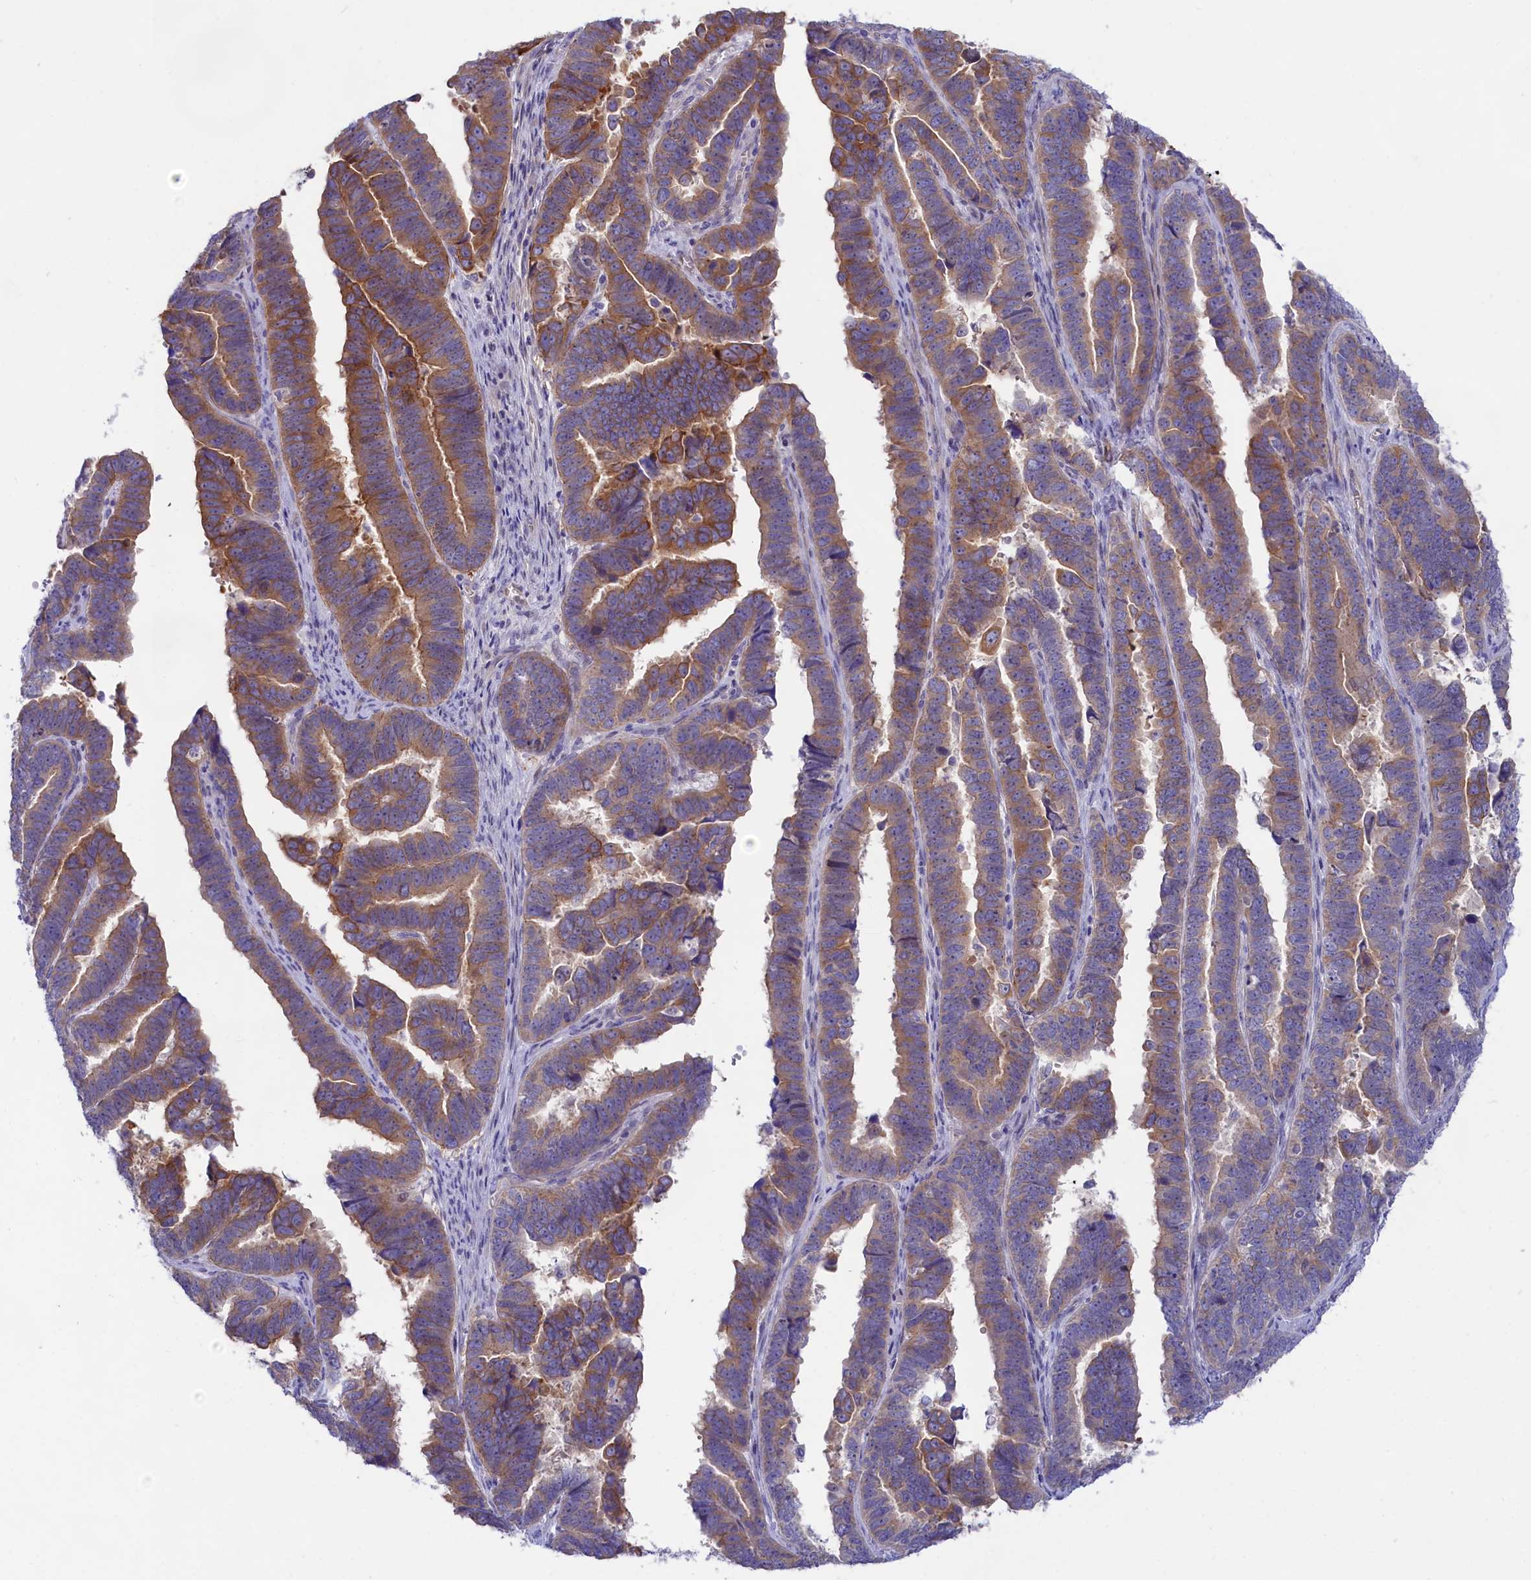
{"staining": {"intensity": "strong", "quantity": "25%-75%", "location": "cytoplasmic/membranous"}, "tissue": "endometrial cancer", "cell_type": "Tumor cells", "image_type": "cancer", "snomed": [{"axis": "morphology", "description": "Adenocarcinoma, NOS"}, {"axis": "topography", "description": "Endometrium"}], "caption": "Brown immunohistochemical staining in human endometrial cancer displays strong cytoplasmic/membranous positivity in approximately 25%-75% of tumor cells. (Stains: DAB (3,3'-diaminobenzidine) in brown, nuclei in blue, Microscopy: brightfield microscopy at high magnification).", "gene": "PPP1R13L", "patient": {"sex": "female", "age": 75}}